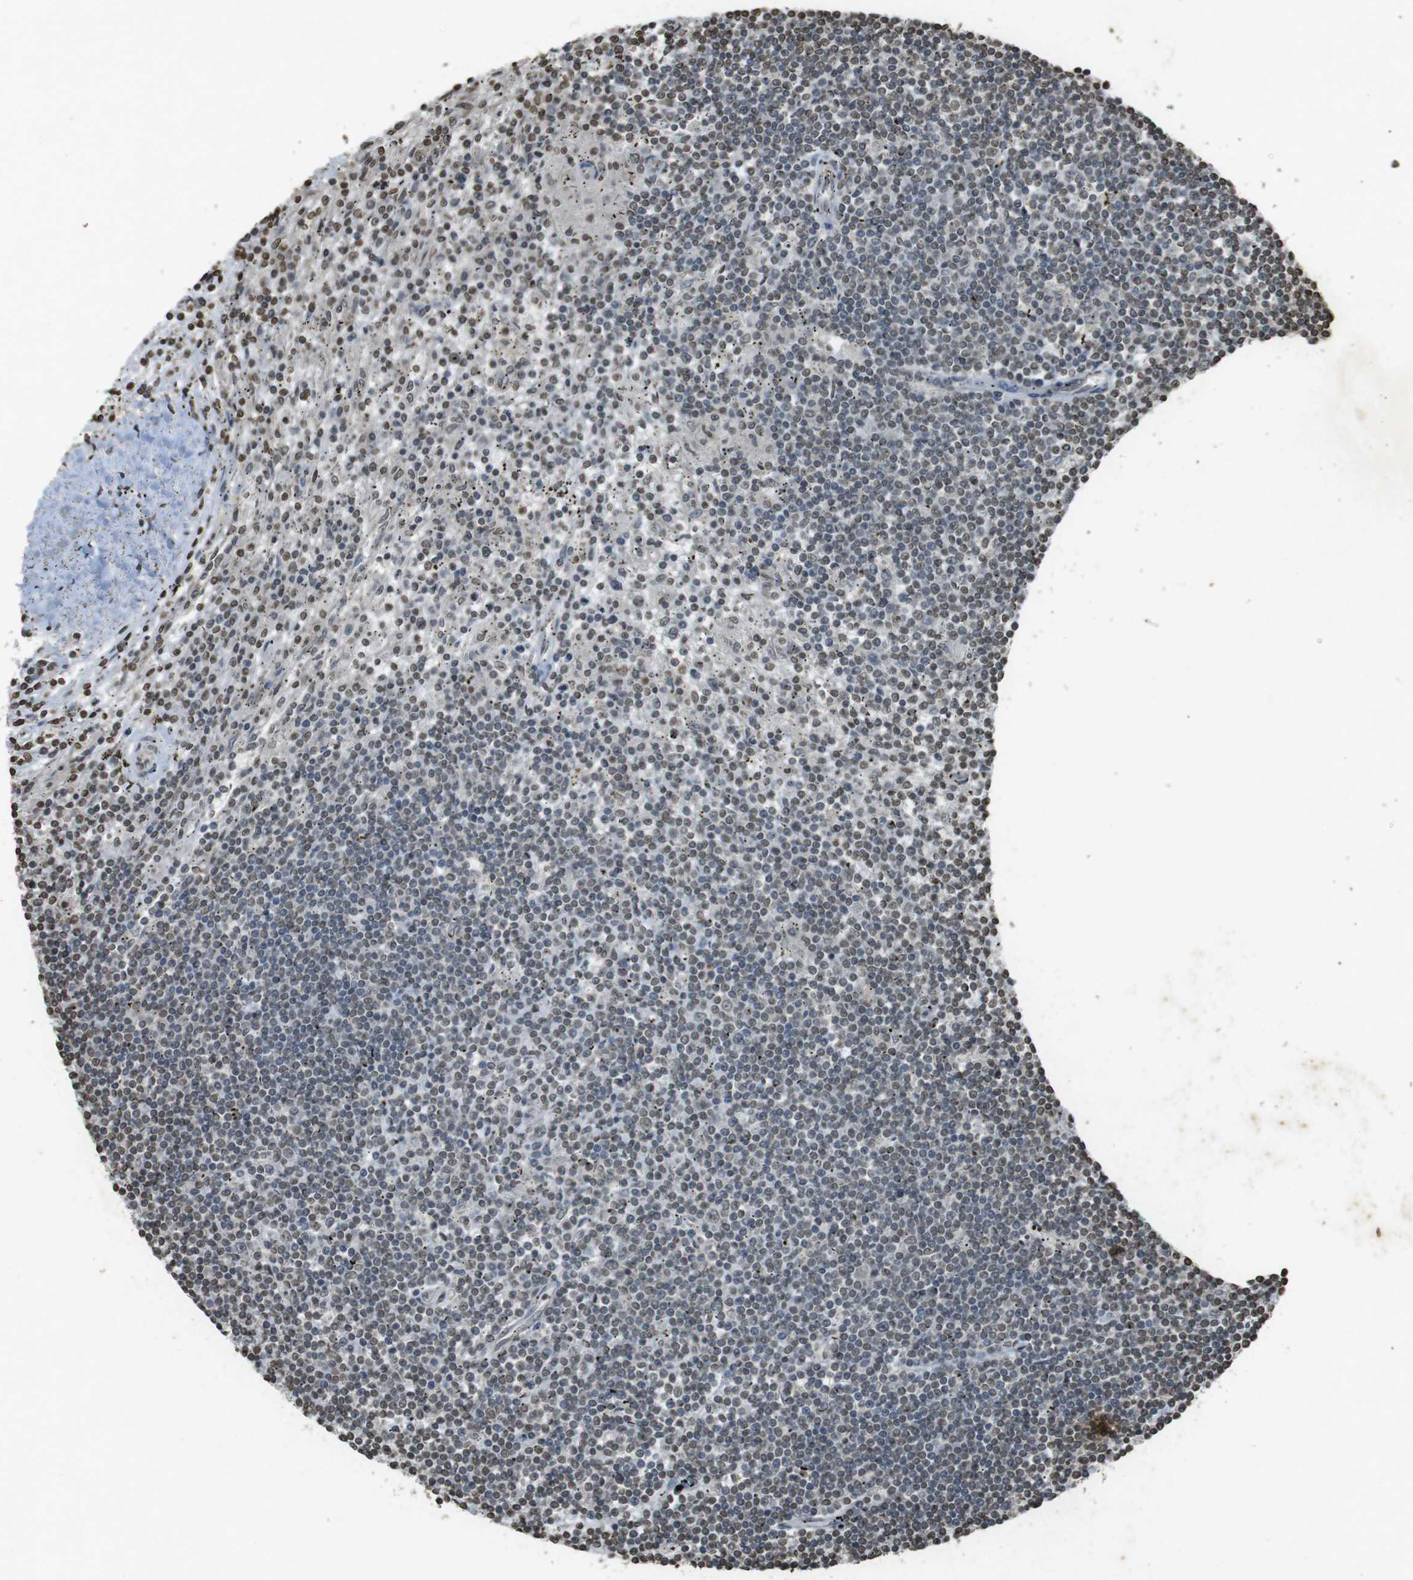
{"staining": {"intensity": "weak", "quantity": "25%-75%", "location": "nuclear"}, "tissue": "lymphoma", "cell_type": "Tumor cells", "image_type": "cancer", "snomed": [{"axis": "morphology", "description": "Malignant lymphoma, non-Hodgkin's type, Low grade"}, {"axis": "topography", "description": "Spleen"}], "caption": "Immunohistochemical staining of malignant lymphoma, non-Hodgkin's type (low-grade) shows low levels of weak nuclear expression in approximately 25%-75% of tumor cells.", "gene": "ORC4", "patient": {"sex": "male", "age": 76}}